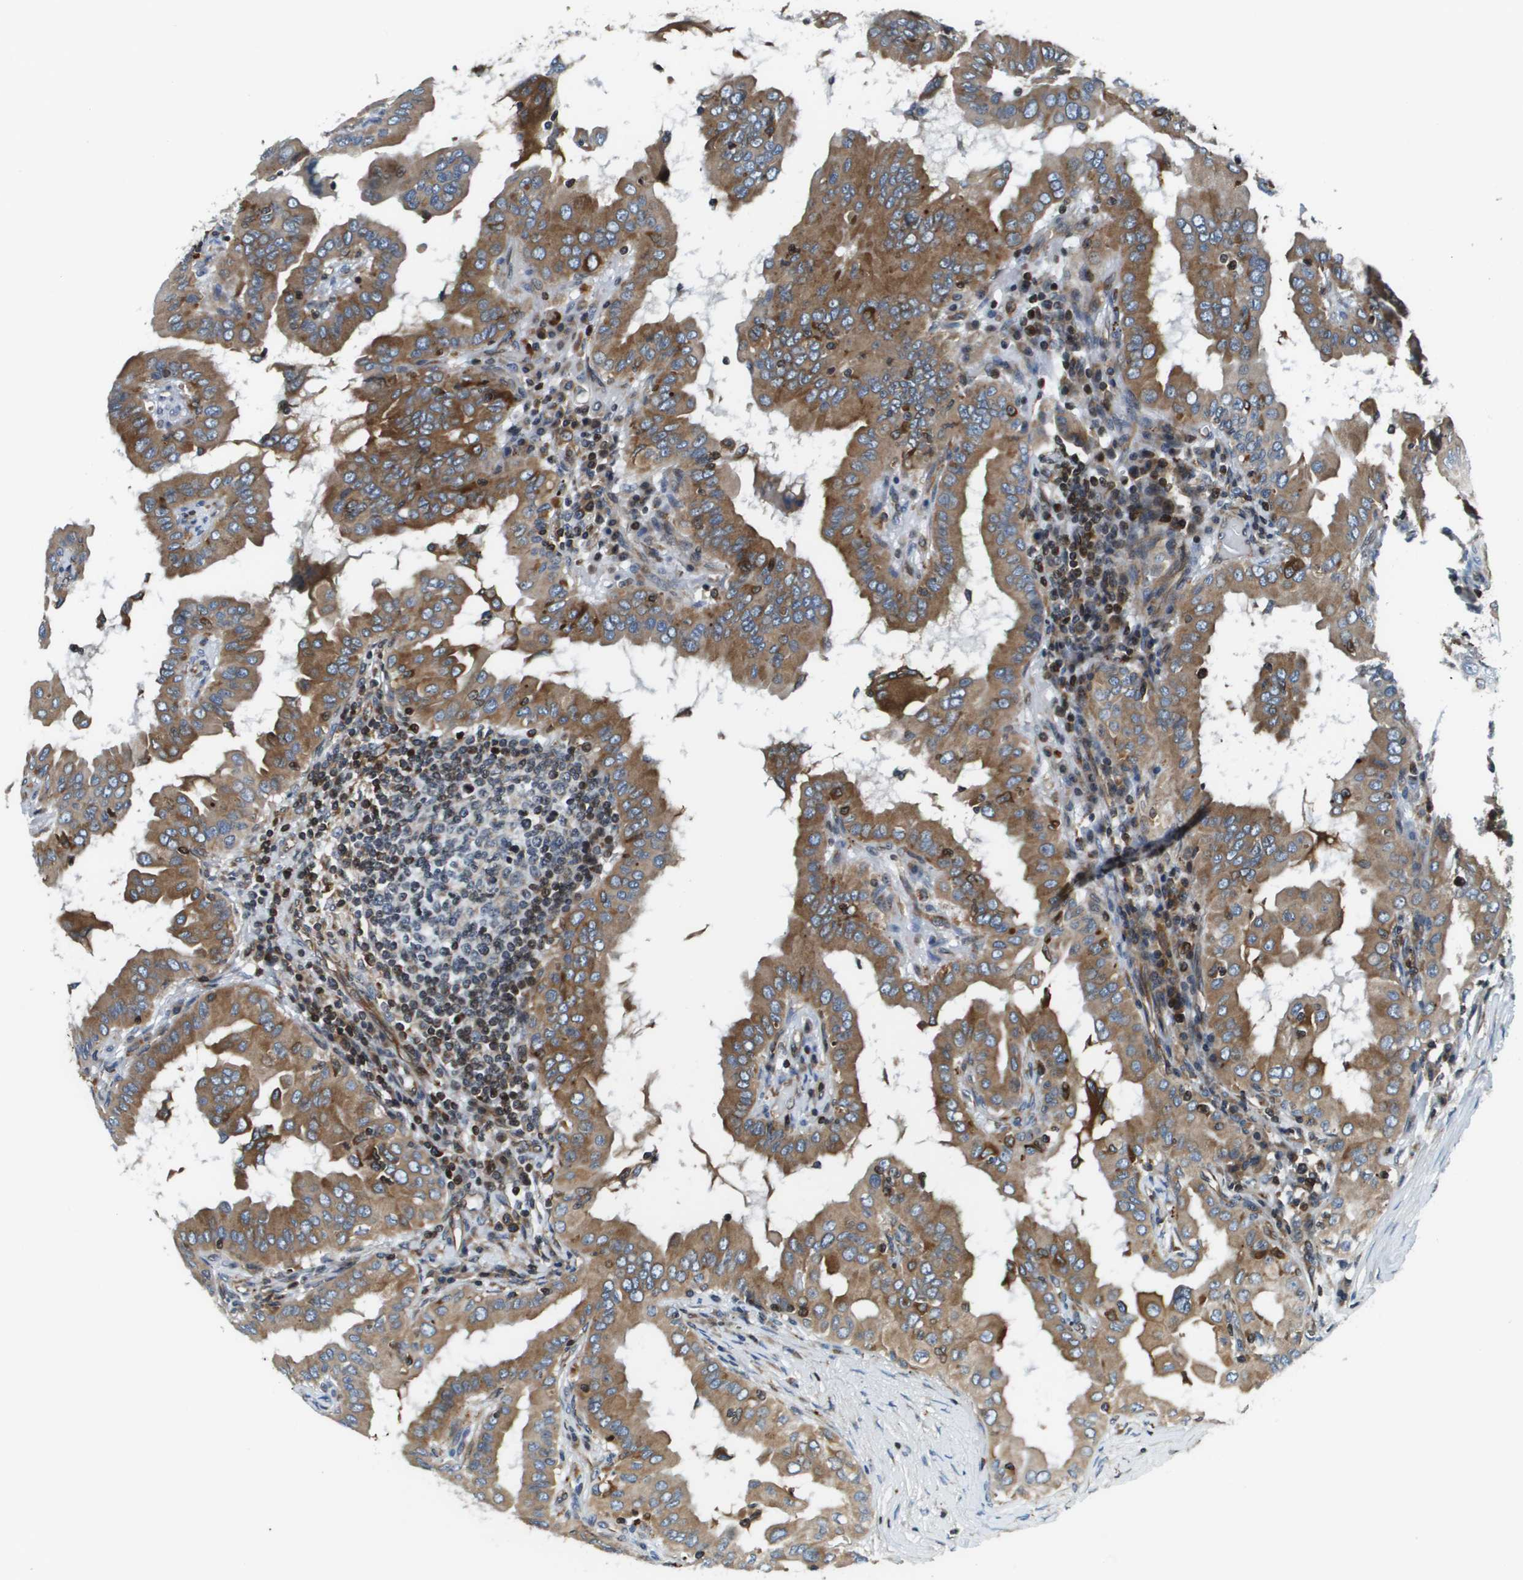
{"staining": {"intensity": "moderate", "quantity": ">75%", "location": "cytoplasmic/membranous"}, "tissue": "thyroid cancer", "cell_type": "Tumor cells", "image_type": "cancer", "snomed": [{"axis": "morphology", "description": "Papillary adenocarcinoma, NOS"}, {"axis": "topography", "description": "Thyroid gland"}], "caption": "Thyroid cancer stained for a protein reveals moderate cytoplasmic/membranous positivity in tumor cells.", "gene": "ESYT1", "patient": {"sex": "male", "age": 33}}